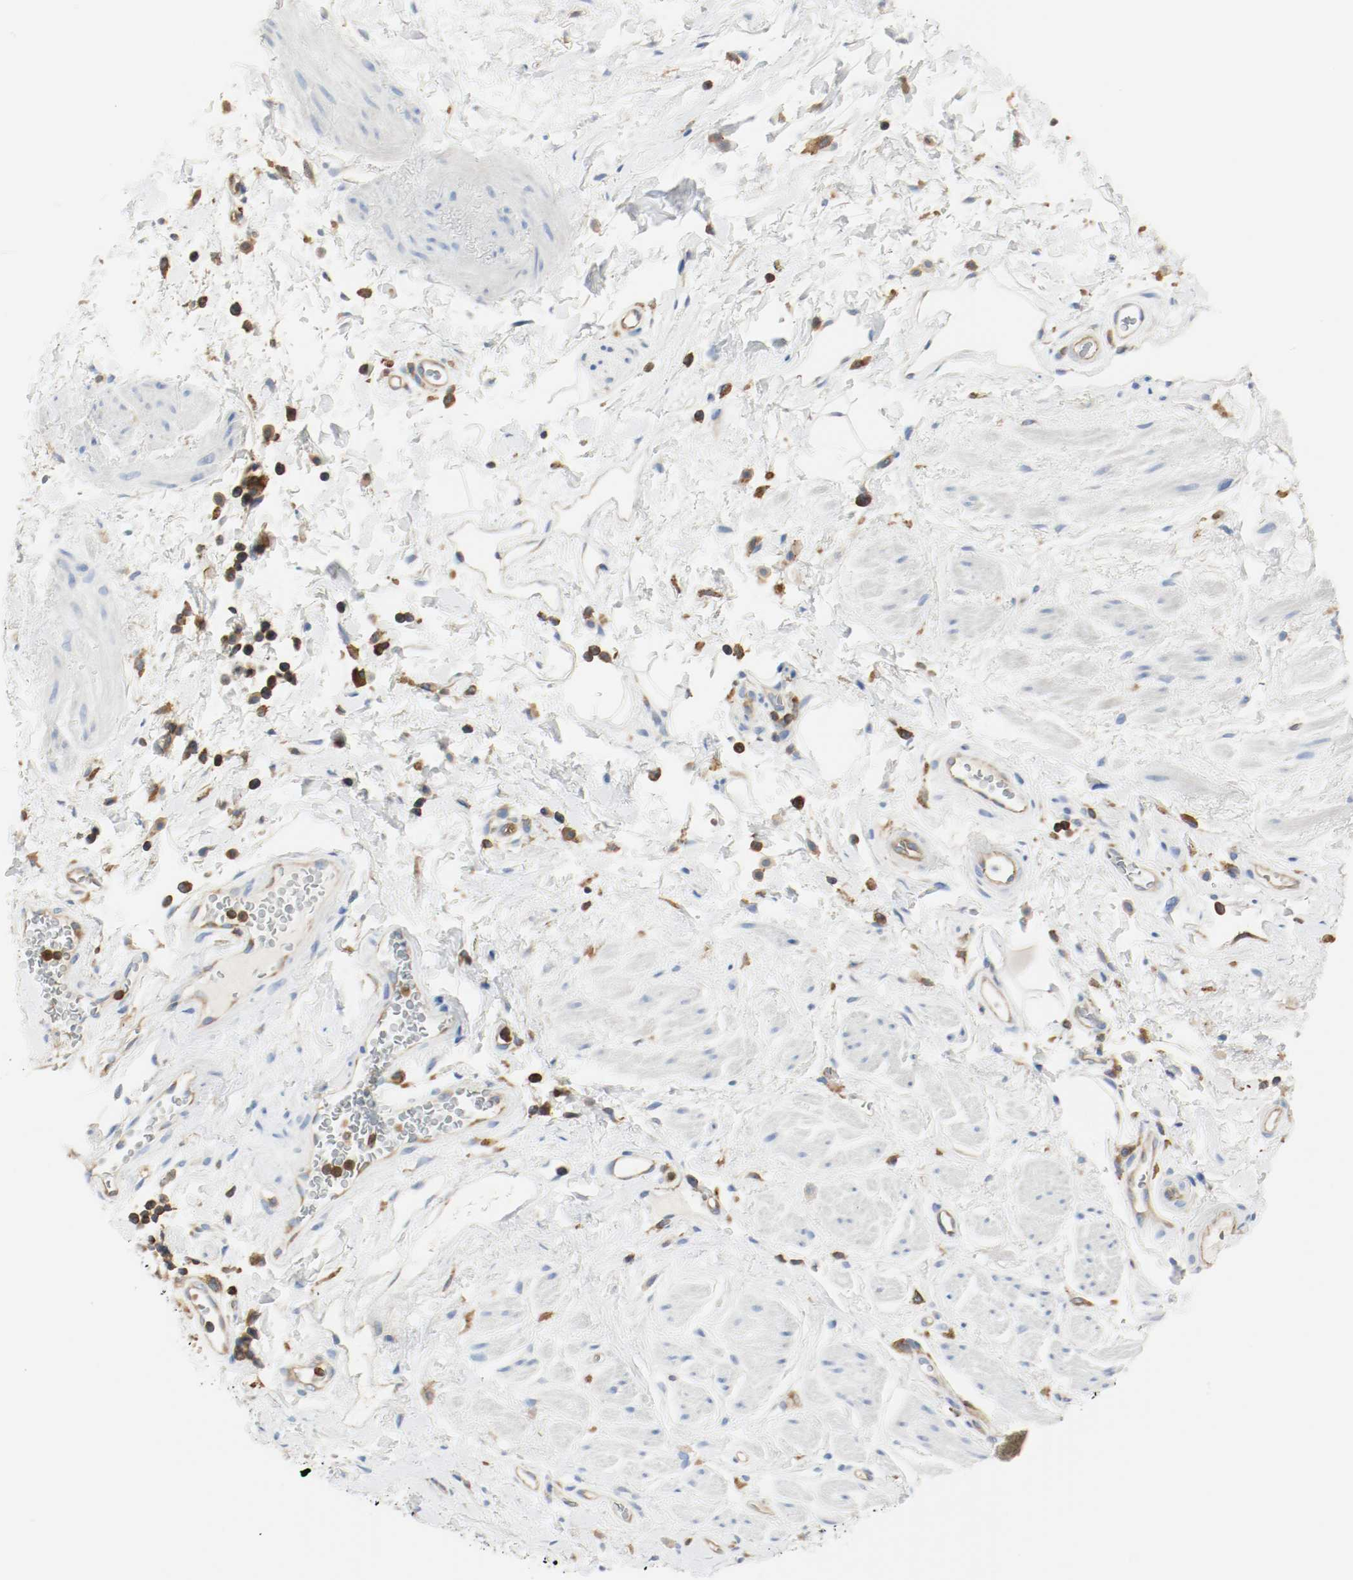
{"staining": {"intensity": "negative", "quantity": "none", "location": "none"}, "tissue": "adipose tissue", "cell_type": "Adipocytes", "image_type": "normal", "snomed": [{"axis": "morphology", "description": "Normal tissue, NOS"}, {"axis": "topography", "description": "Soft tissue"}, {"axis": "topography", "description": "Peripheral nerve tissue"}], "caption": "A histopathology image of adipose tissue stained for a protein shows no brown staining in adipocytes. (DAB IHC visualized using brightfield microscopy, high magnification).", "gene": "ARPC1B", "patient": {"sex": "female", "age": 71}}